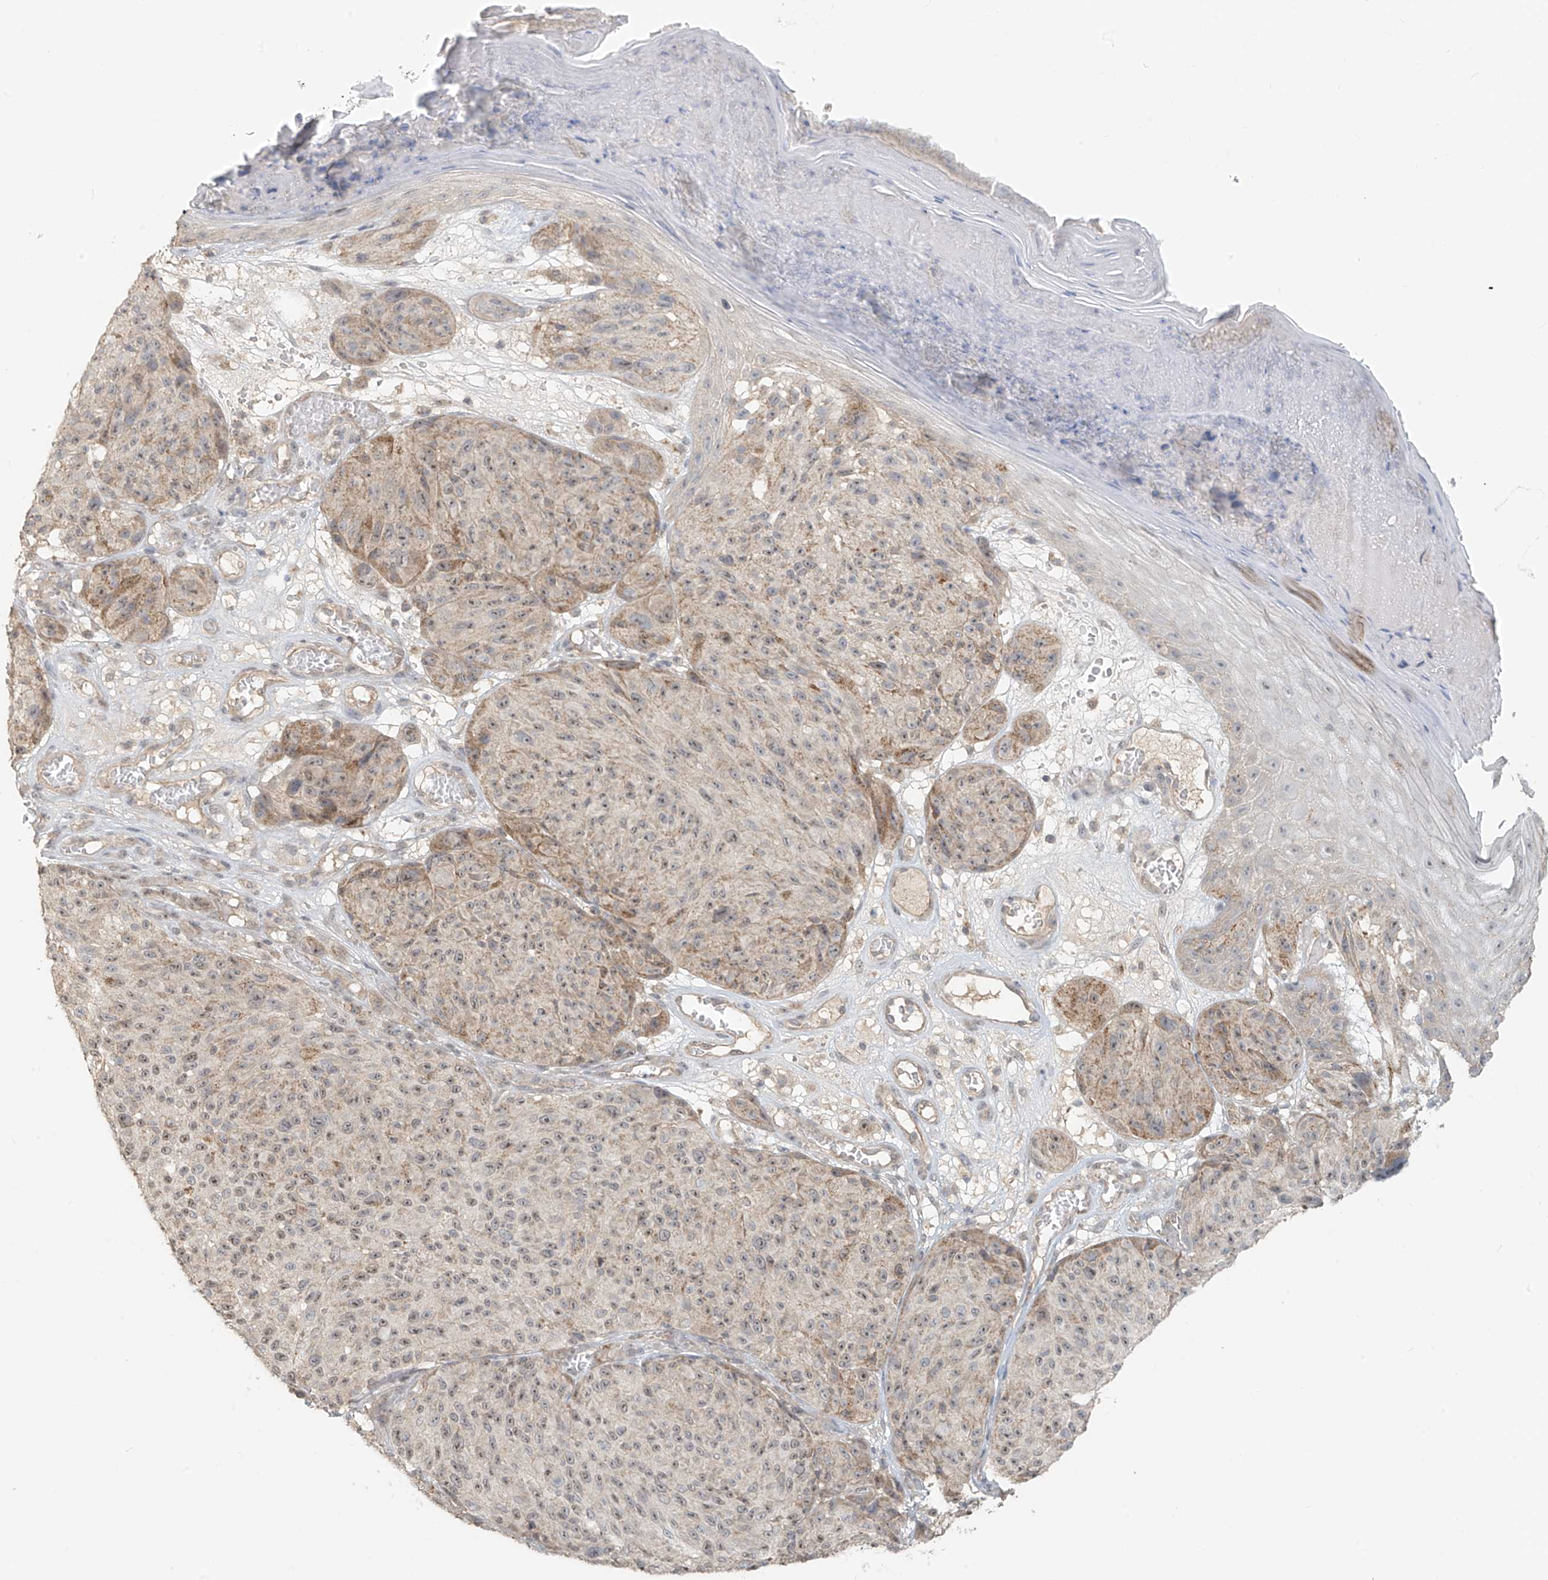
{"staining": {"intensity": "weak", "quantity": "25%-75%", "location": "cytoplasmic/membranous,nuclear"}, "tissue": "melanoma", "cell_type": "Tumor cells", "image_type": "cancer", "snomed": [{"axis": "morphology", "description": "Malignant melanoma, NOS"}, {"axis": "topography", "description": "Skin"}], "caption": "An IHC image of tumor tissue is shown. Protein staining in brown labels weak cytoplasmic/membranous and nuclear positivity in malignant melanoma within tumor cells.", "gene": "ABCD1", "patient": {"sex": "male", "age": 83}}